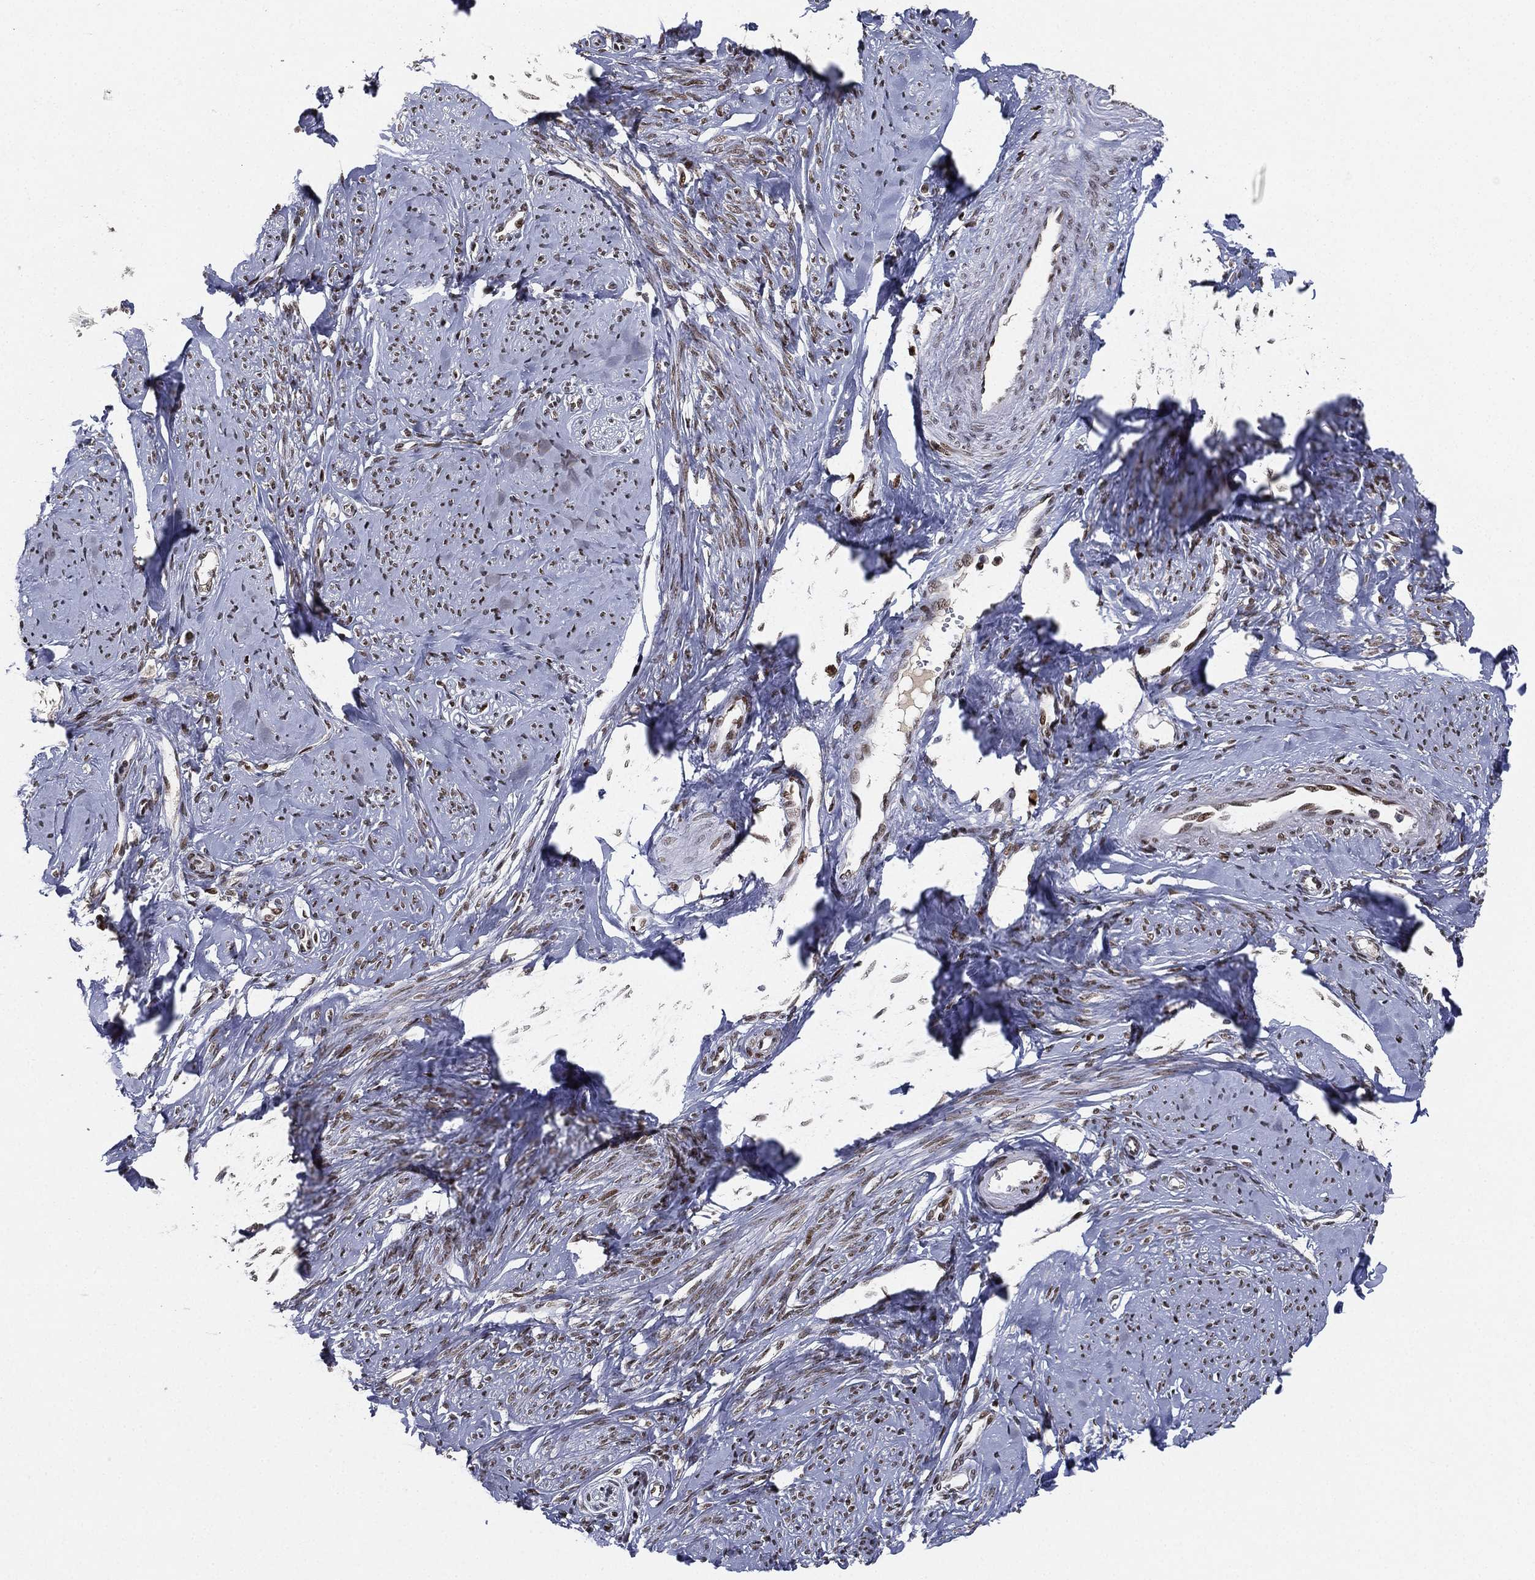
{"staining": {"intensity": "moderate", "quantity": ">75%", "location": "nuclear"}, "tissue": "smooth muscle", "cell_type": "Smooth muscle cells", "image_type": "normal", "snomed": [{"axis": "morphology", "description": "Normal tissue, NOS"}, {"axis": "topography", "description": "Smooth muscle"}], "caption": "Smooth muscle stained for a protein (brown) demonstrates moderate nuclear positive staining in approximately >75% of smooth muscle cells.", "gene": "RTF1", "patient": {"sex": "female", "age": 48}}